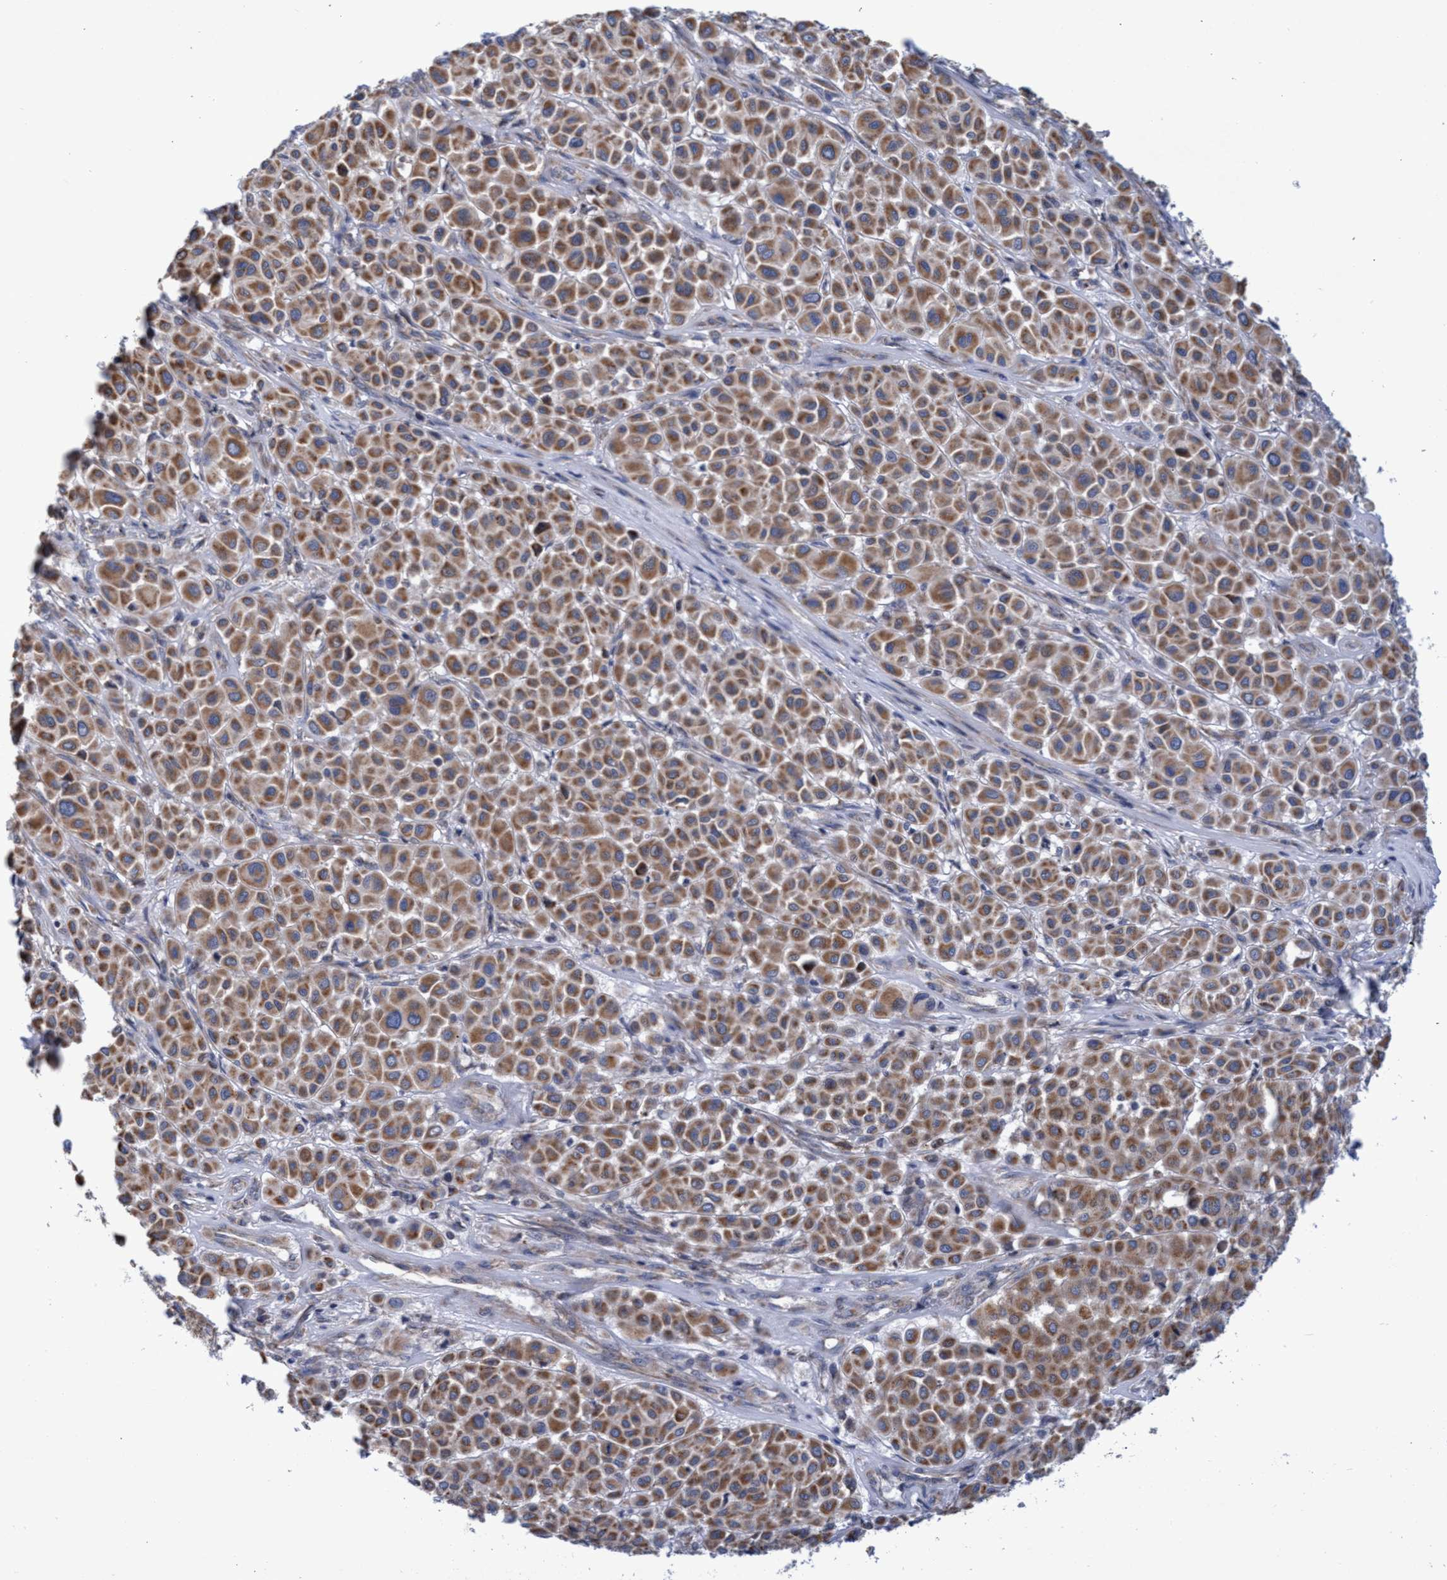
{"staining": {"intensity": "moderate", "quantity": ">75%", "location": "cytoplasmic/membranous"}, "tissue": "melanoma", "cell_type": "Tumor cells", "image_type": "cancer", "snomed": [{"axis": "morphology", "description": "Malignant melanoma, Metastatic site"}, {"axis": "topography", "description": "Soft tissue"}], "caption": "An image showing moderate cytoplasmic/membranous expression in approximately >75% of tumor cells in malignant melanoma (metastatic site), as visualized by brown immunohistochemical staining.", "gene": "NAT16", "patient": {"sex": "male", "age": 41}}